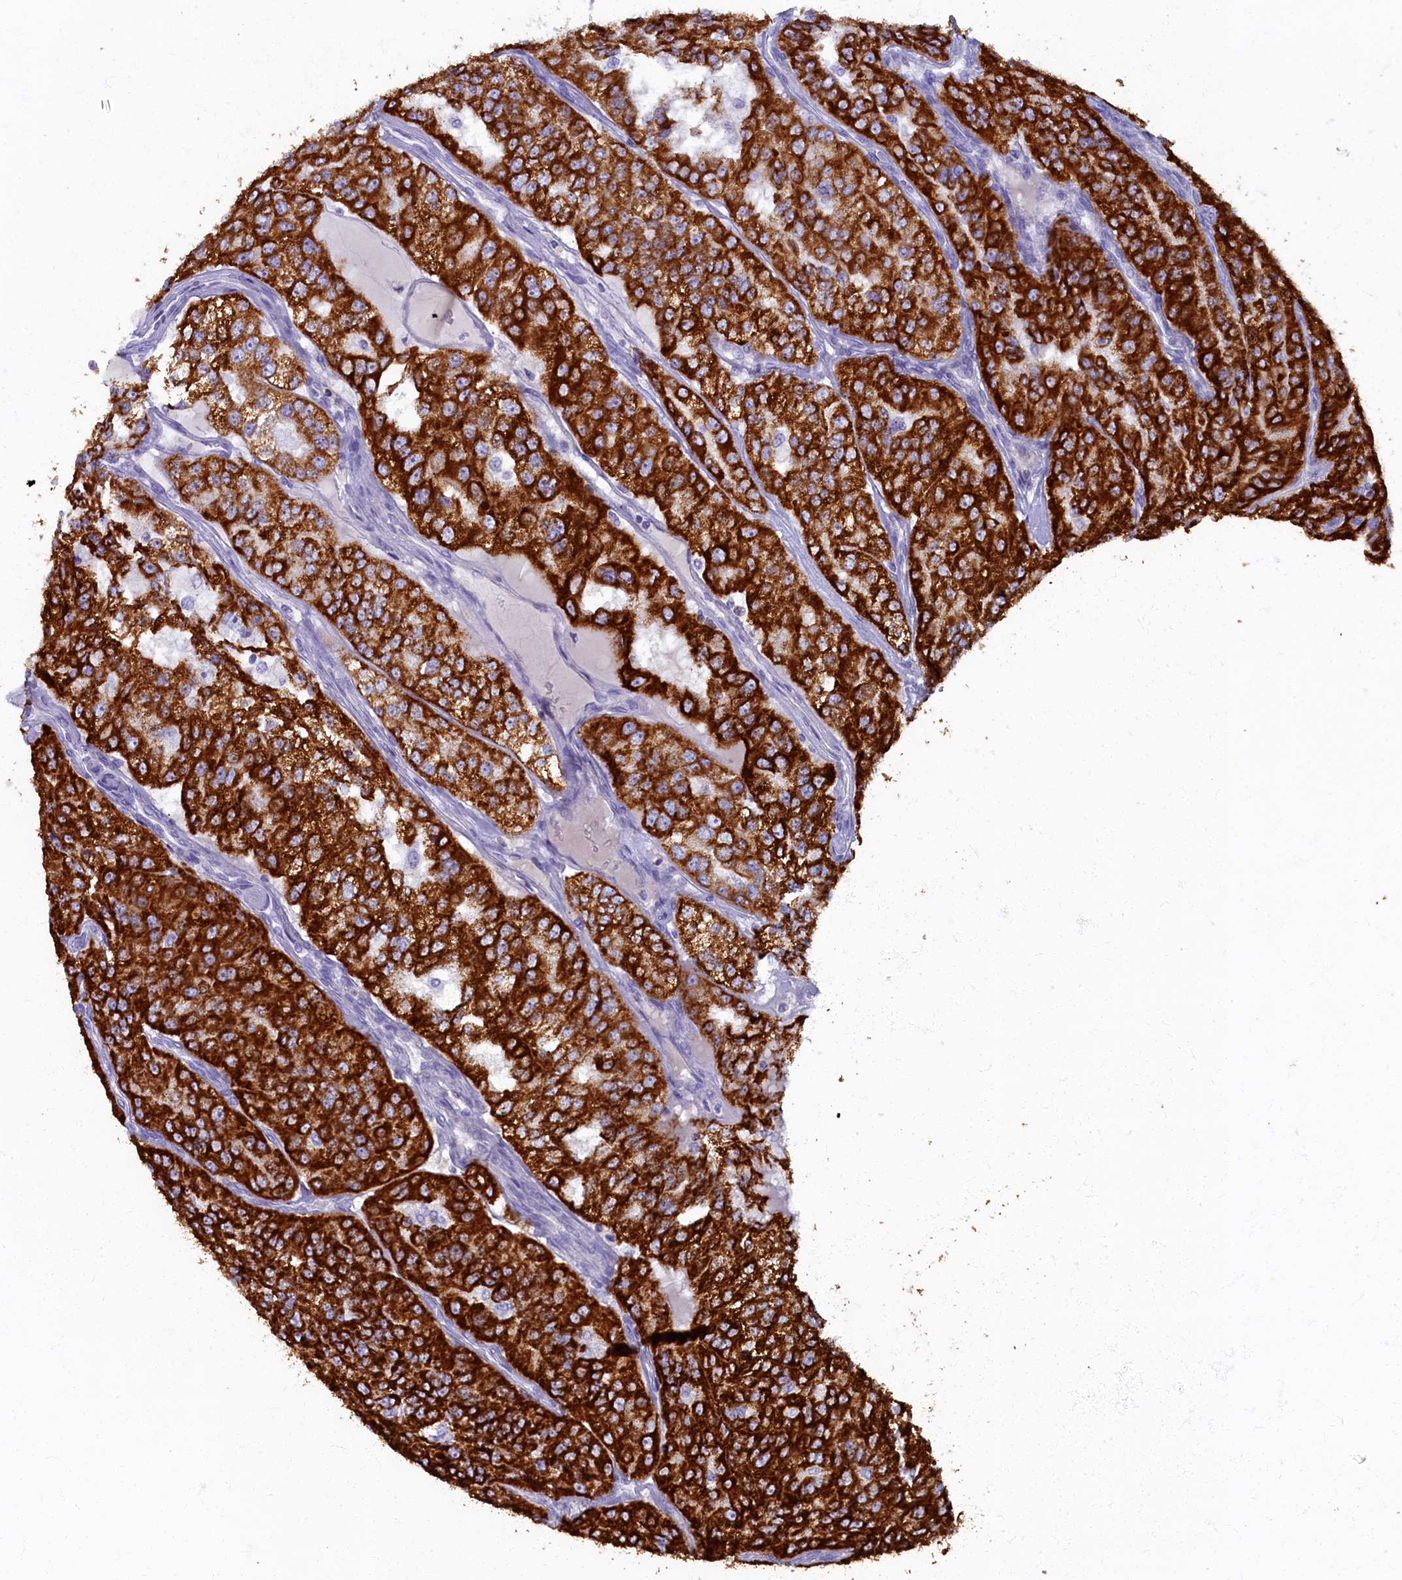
{"staining": {"intensity": "strong", "quantity": ">75%", "location": "cytoplasmic/membranous"}, "tissue": "renal cancer", "cell_type": "Tumor cells", "image_type": "cancer", "snomed": [{"axis": "morphology", "description": "Adenocarcinoma, NOS"}, {"axis": "topography", "description": "Kidney"}], "caption": "IHC (DAB (3,3'-diaminobenzidine)) staining of renal cancer displays strong cytoplasmic/membranous protein expression in approximately >75% of tumor cells.", "gene": "OCIAD2", "patient": {"sex": "female", "age": 63}}